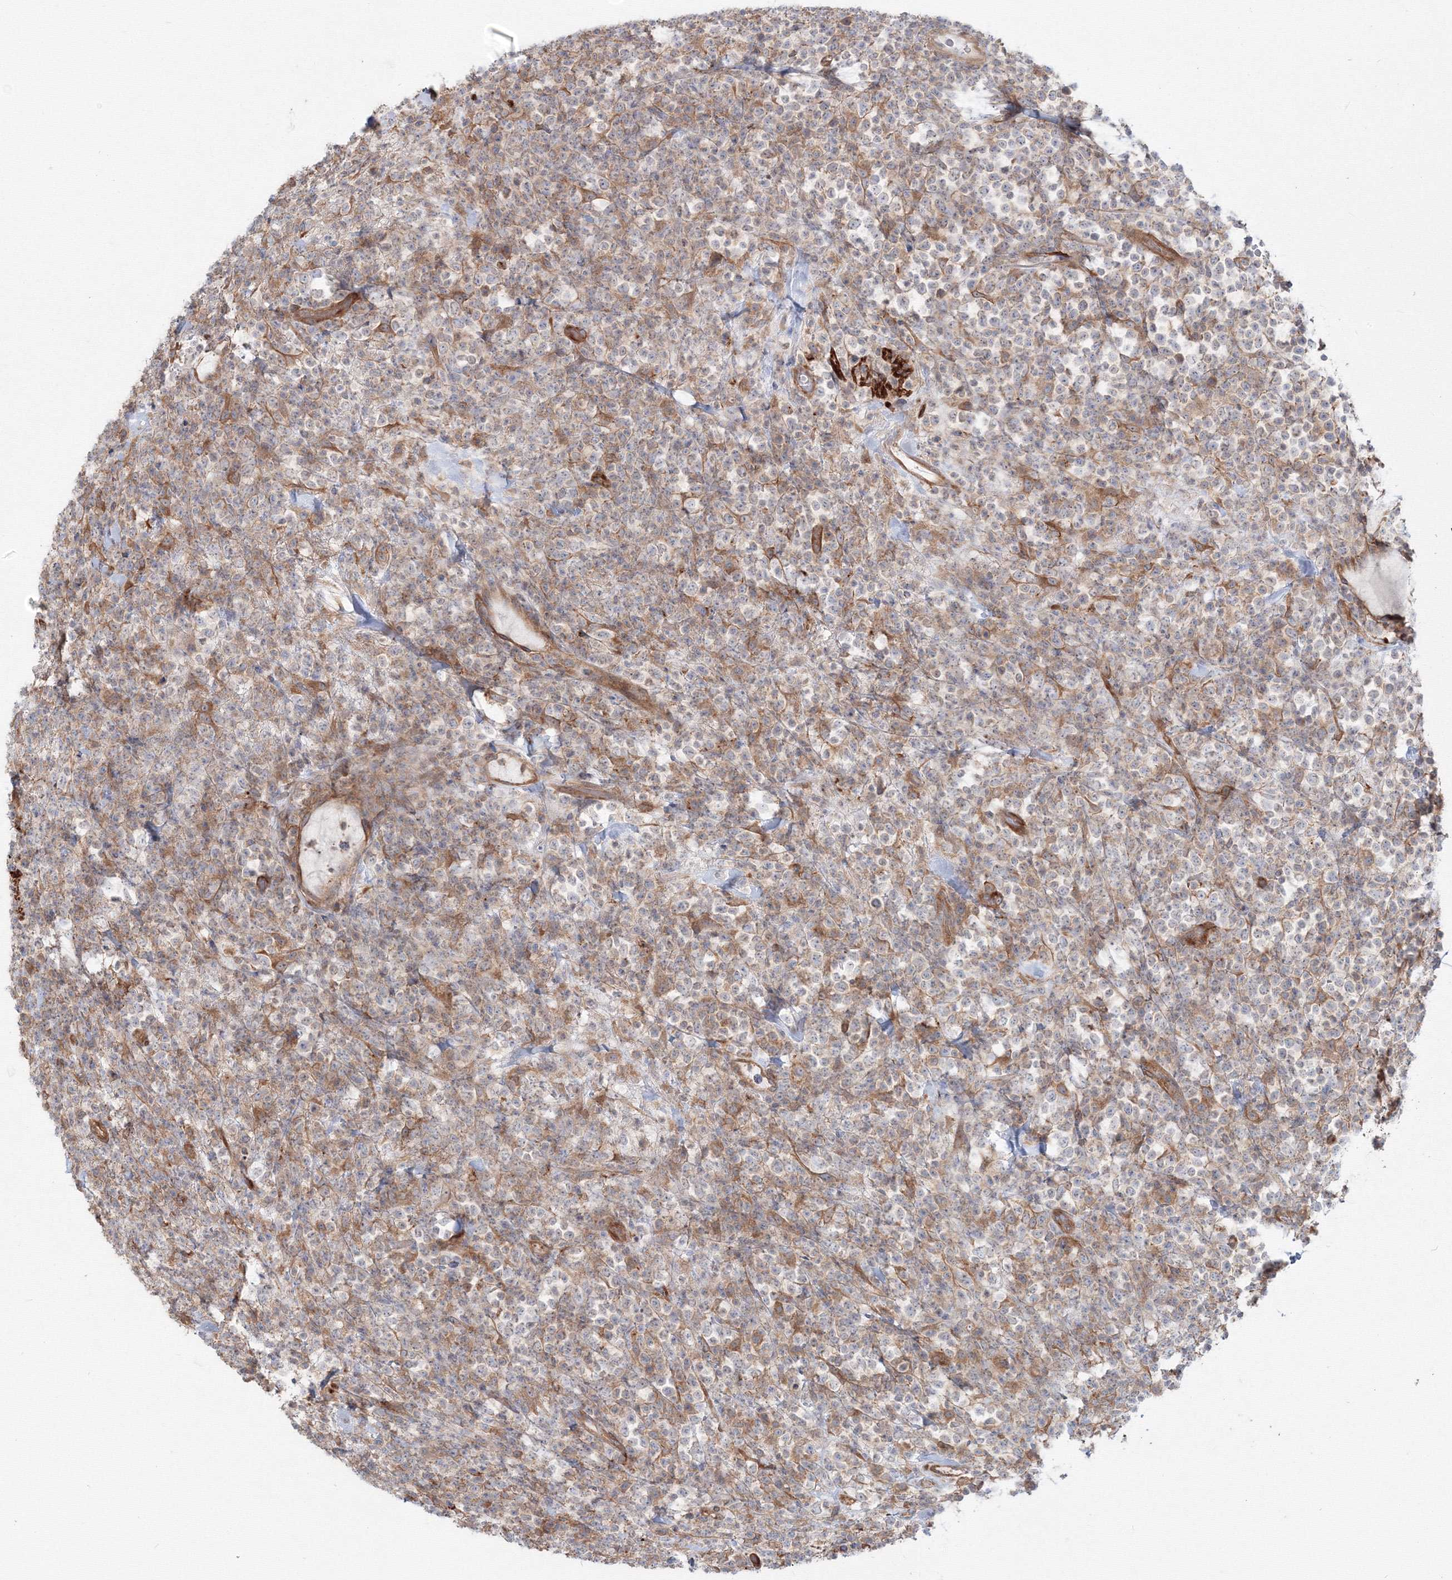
{"staining": {"intensity": "weak", "quantity": "25%-75%", "location": "cytoplasmic/membranous"}, "tissue": "lymphoma", "cell_type": "Tumor cells", "image_type": "cancer", "snomed": [{"axis": "morphology", "description": "Malignant lymphoma, non-Hodgkin's type, High grade"}, {"axis": "topography", "description": "Colon"}], "caption": "A high-resolution photomicrograph shows immunohistochemistry staining of malignant lymphoma, non-Hodgkin's type (high-grade), which displays weak cytoplasmic/membranous expression in about 25%-75% of tumor cells.", "gene": "SH3PXD2A", "patient": {"sex": "female", "age": 53}}